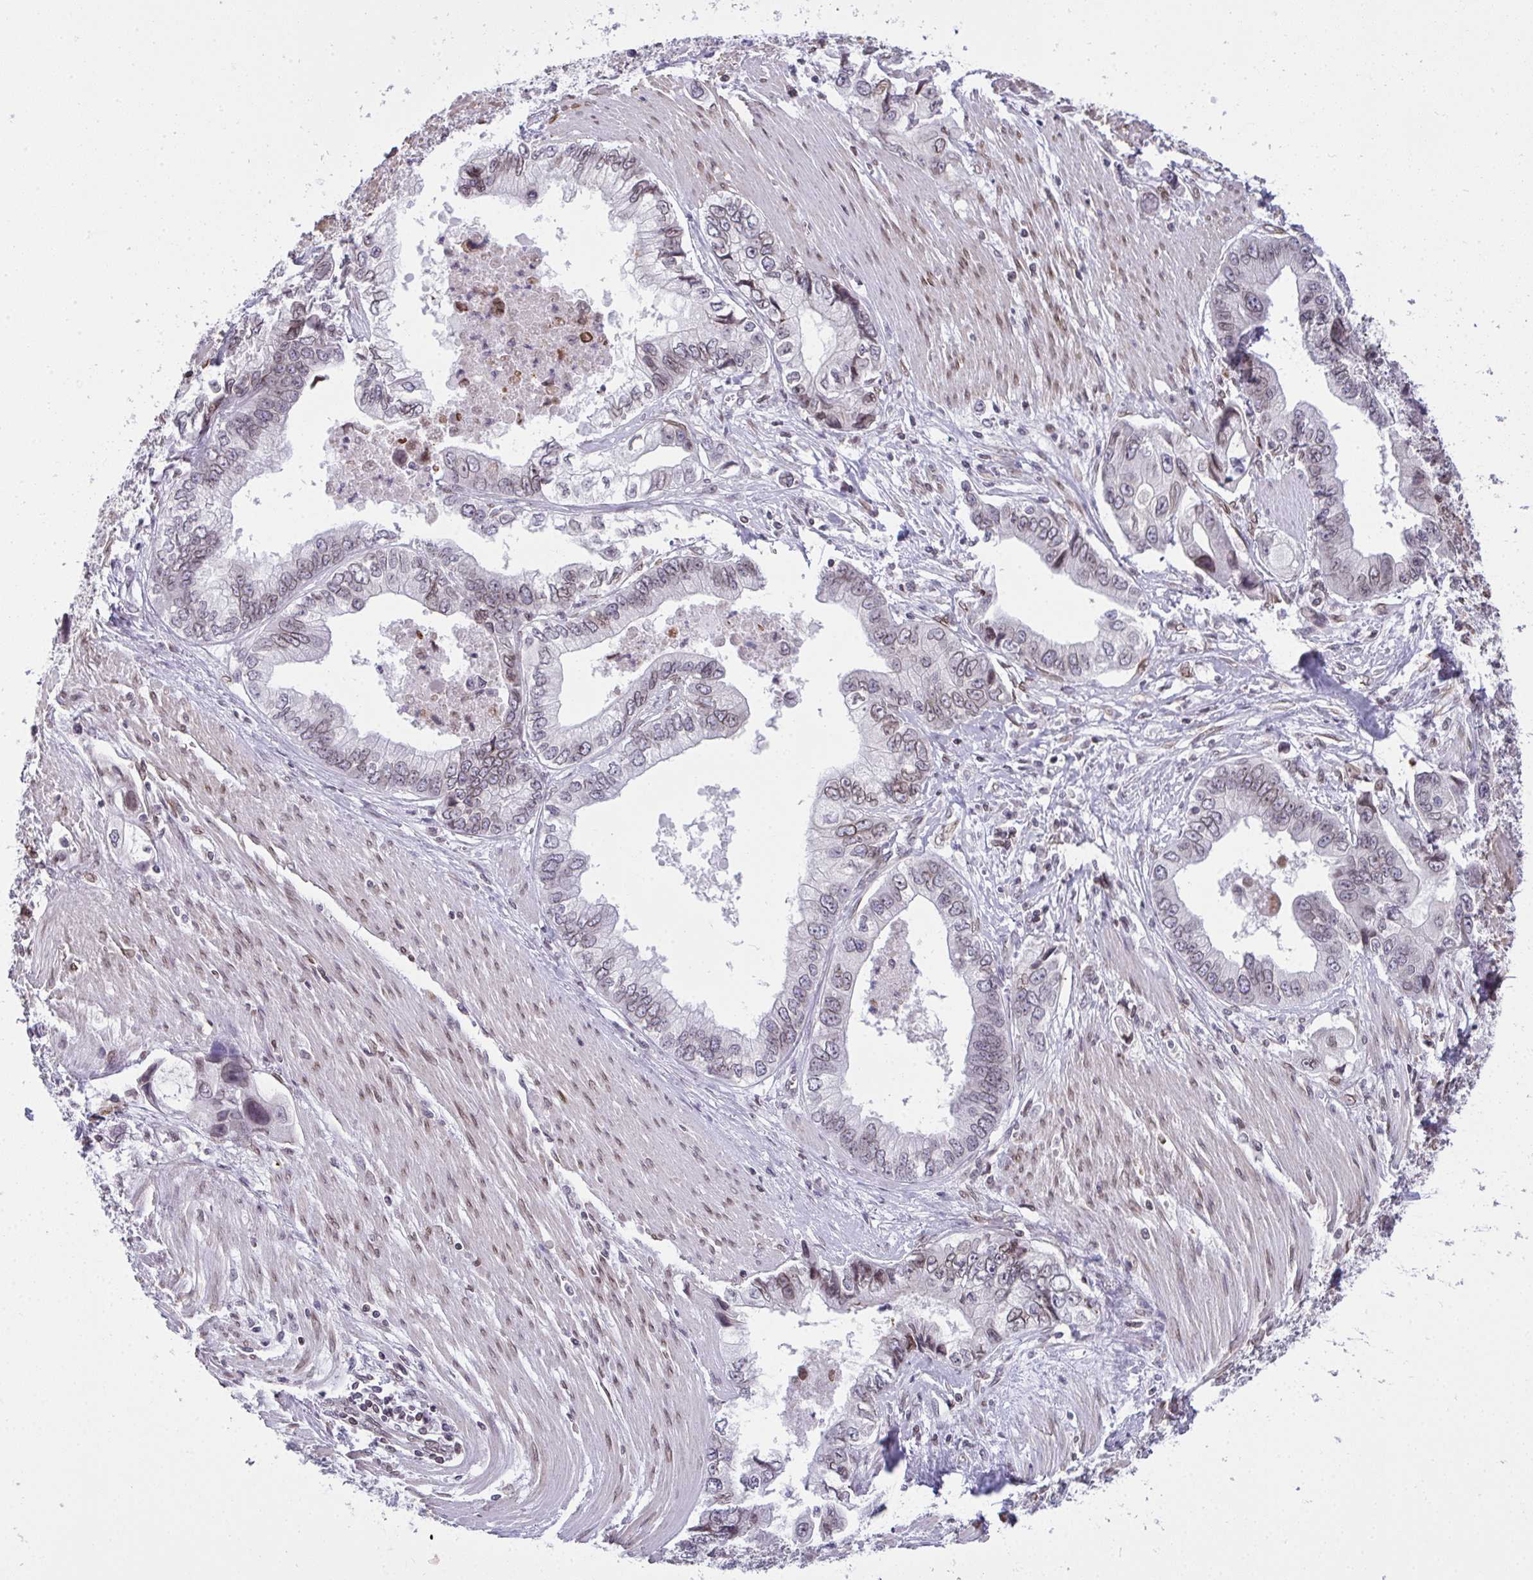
{"staining": {"intensity": "weak", "quantity": "<25%", "location": "cytoplasmic/membranous,nuclear"}, "tissue": "stomach cancer", "cell_type": "Tumor cells", "image_type": "cancer", "snomed": [{"axis": "morphology", "description": "Adenocarcinoma, NOS"}, {"axis": "topography", "description": "Pancreas"}, {"axis": "topography", "description": "Stomach, upper"}], "caption": "The micrograph displays no significant staining in tumor cells of stomach cancer (adenocarcinoma).", "gene": "LMNB2", "patient": {"sex": "male", "age": 77}}